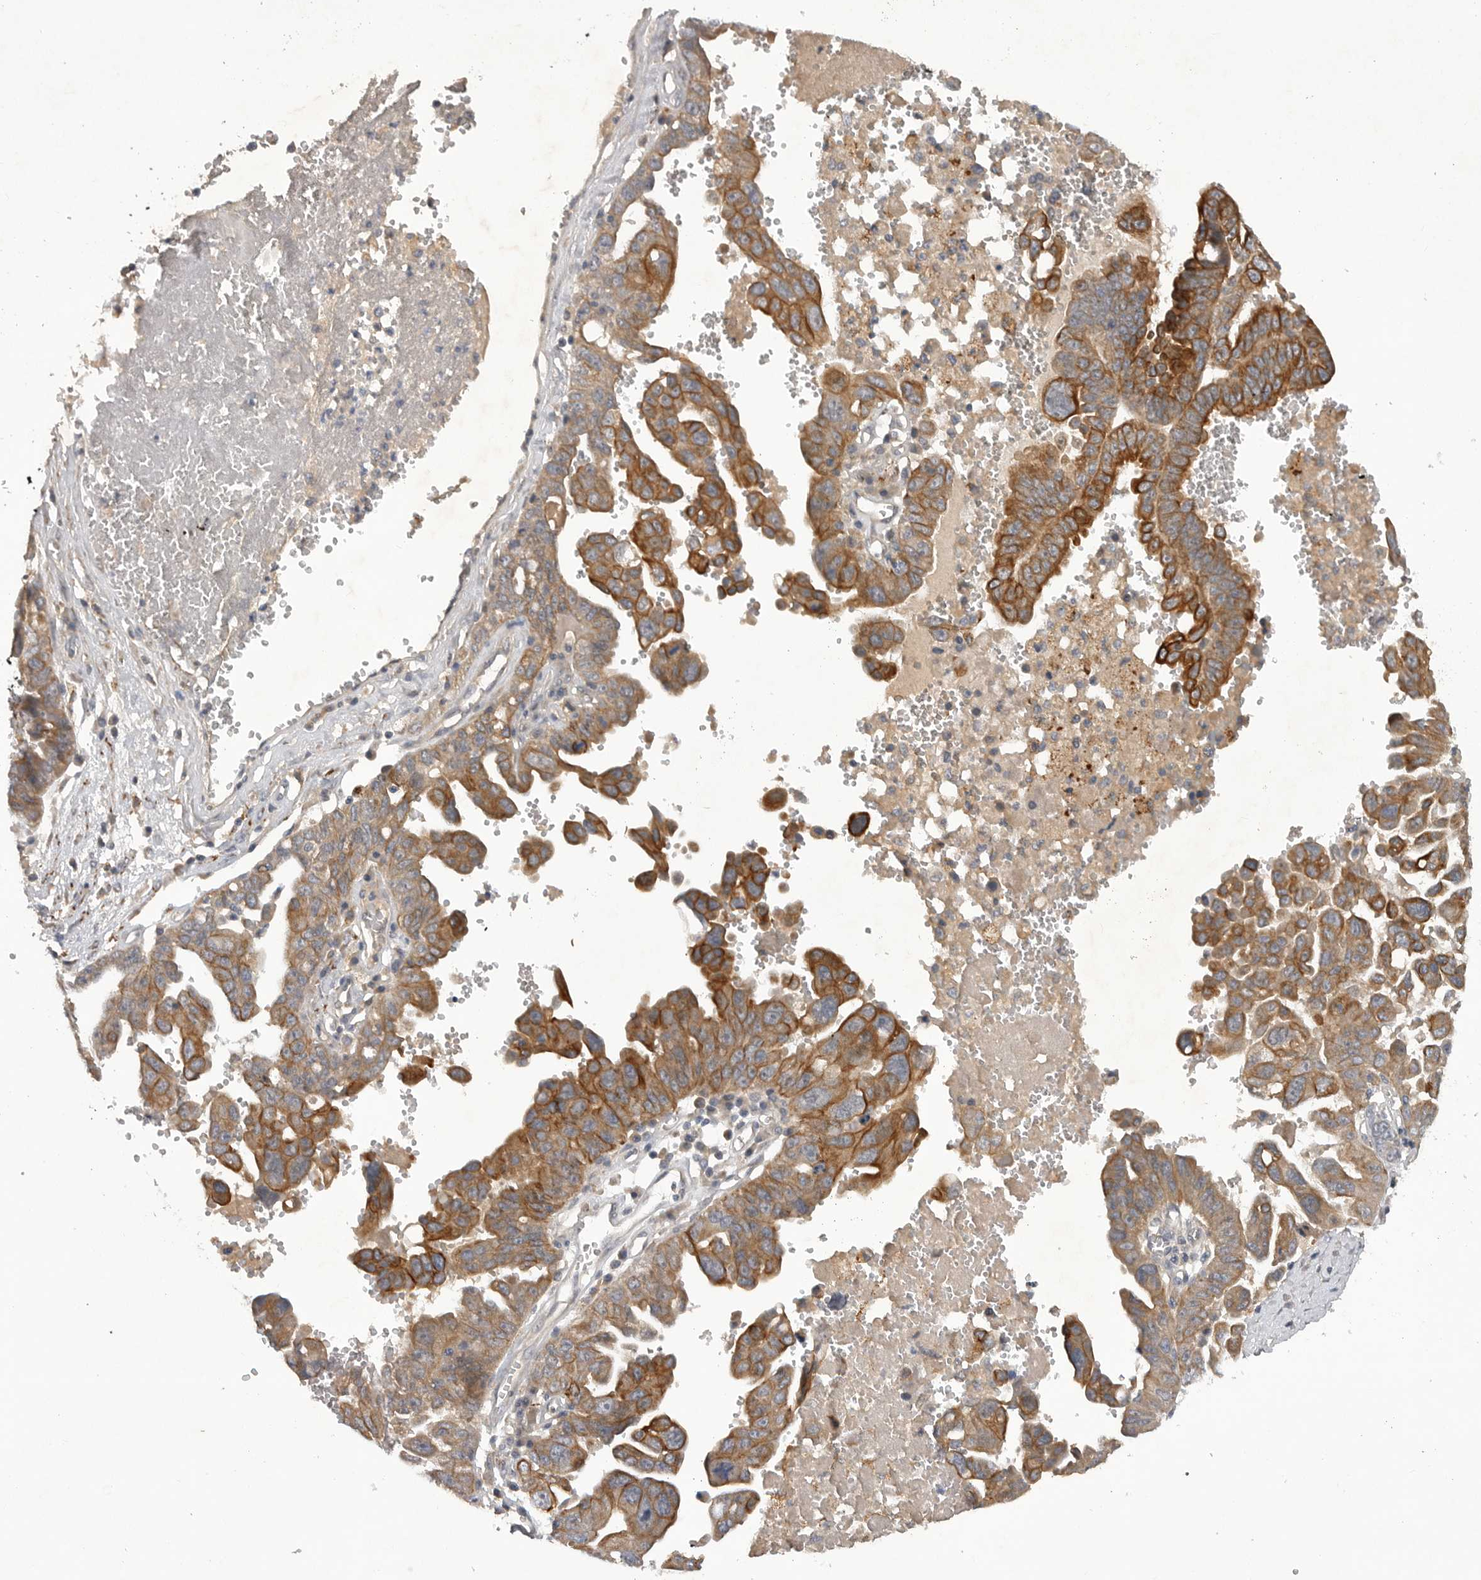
{"staining": {"intensity": "moderate", "quantity": ">75%", "location": "cytoplasmic/membranous"}, "tissue": "ovarian cancer", "cell_type": "Tumor cells", "image_type": "cancer", "snomed": [{"axis": "morphology", "description": "Carcinoma, endometroid"}, {"axis": "topography", "description": "Ovary"}], "caption": "About >75% of tumor cells in endometroid carcinoma (ovarian) exhibit moderate cytoplasmic/membranous protein positivity as visualized by brown immunohistochemical staining.", "gene": "DHDDS", "patient": {"sex": "female", "age": 62}}